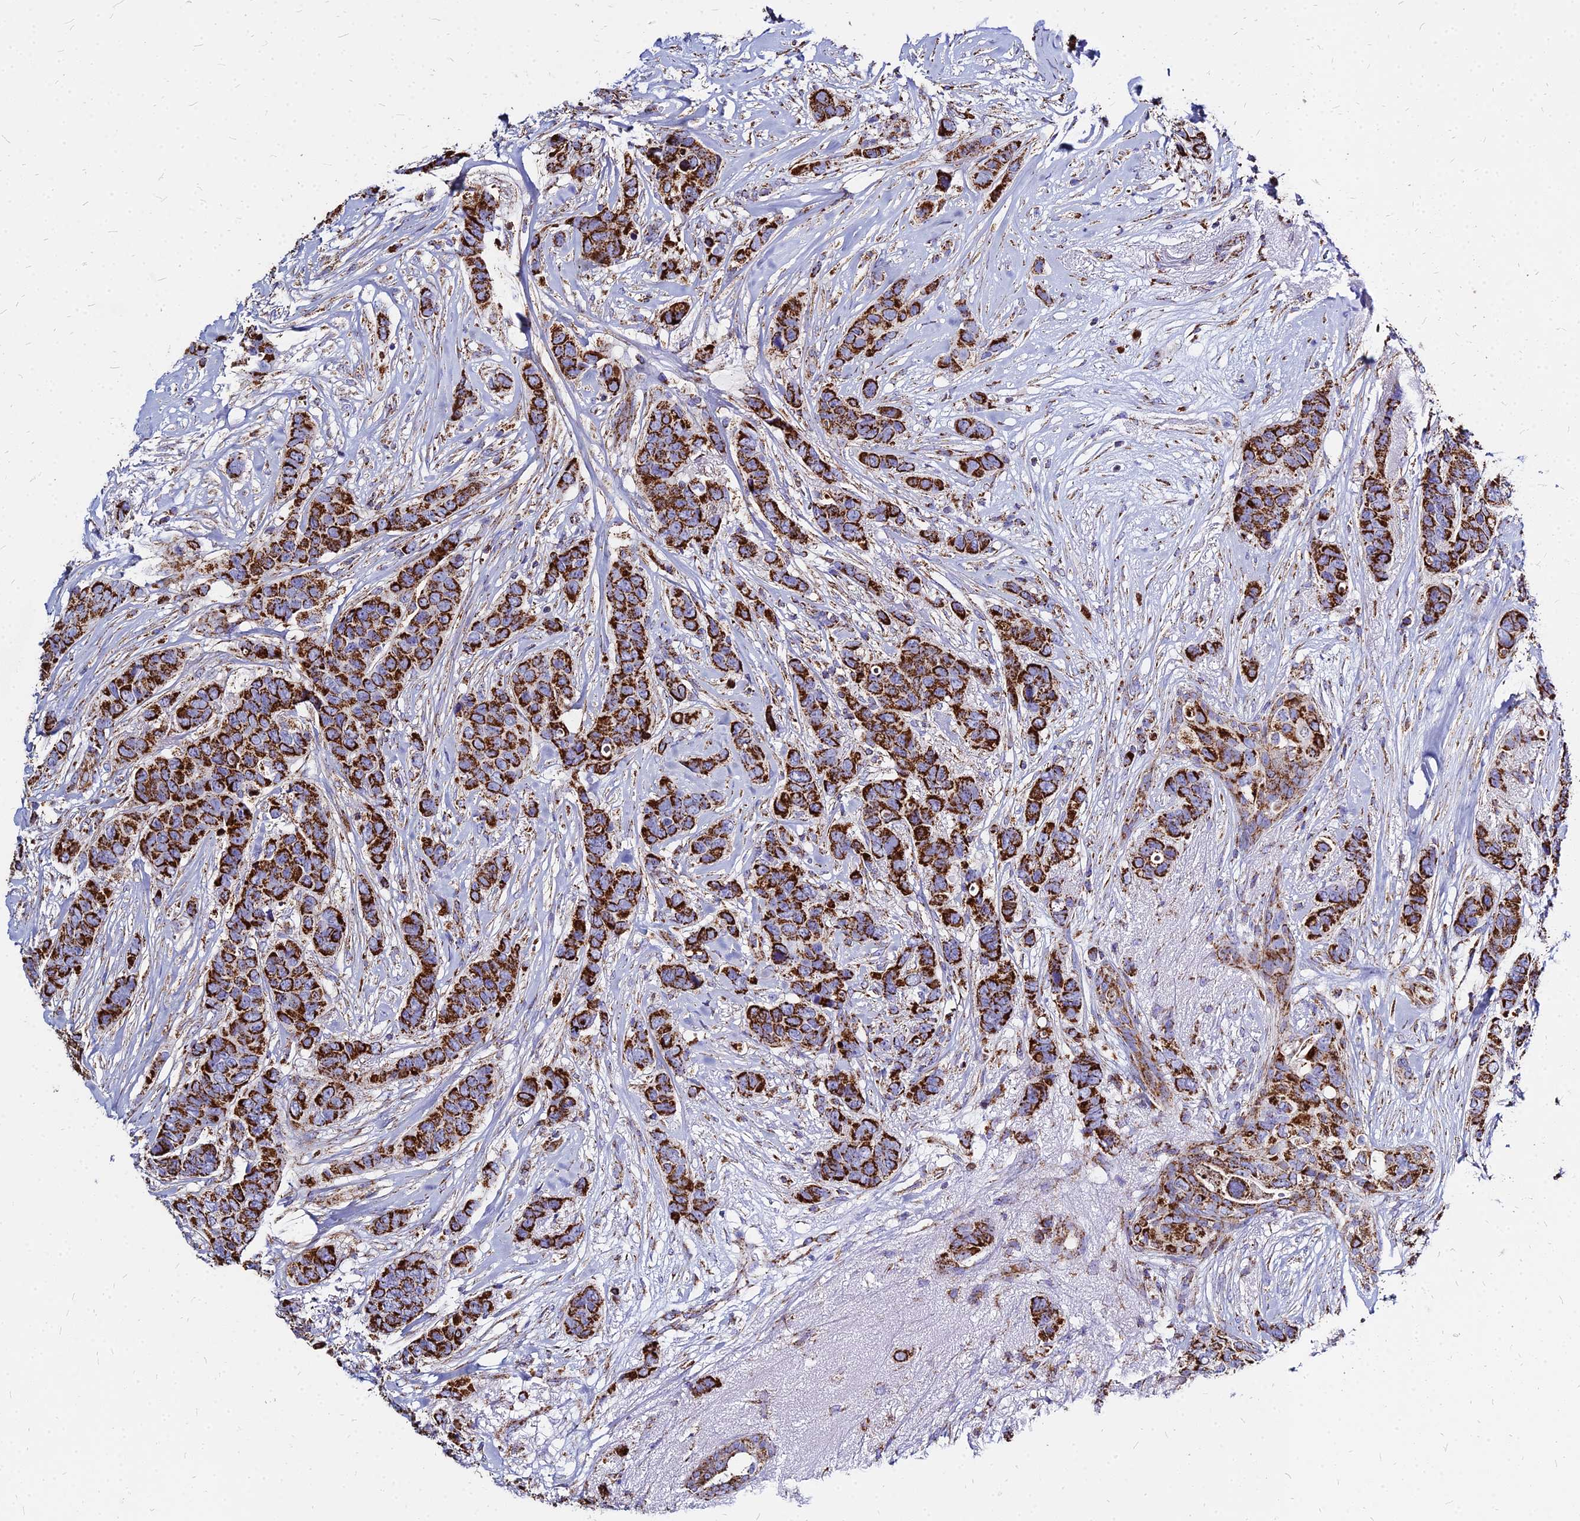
{"staining": {"intensity": "strong", "quantity": ">75%", "location": "cytoplasmic/membranous"}, "tissue": "breast cancer", "cell_type": "Tumor cells", "image_type": "cancer", "snomed": [{"axis": "morphology", "description": "Lobular carcinoma"}, {"axis": "topography", "description": "Breast"}], "caption": "Immunohistochemical staining of lobular carcinoma (breast) shows high levels of strong cytoplasmic/membranous protein positivity in about >75% of tumor cells.", "gene": "DLD", "patient": {"sex": "female", "age": 51}}